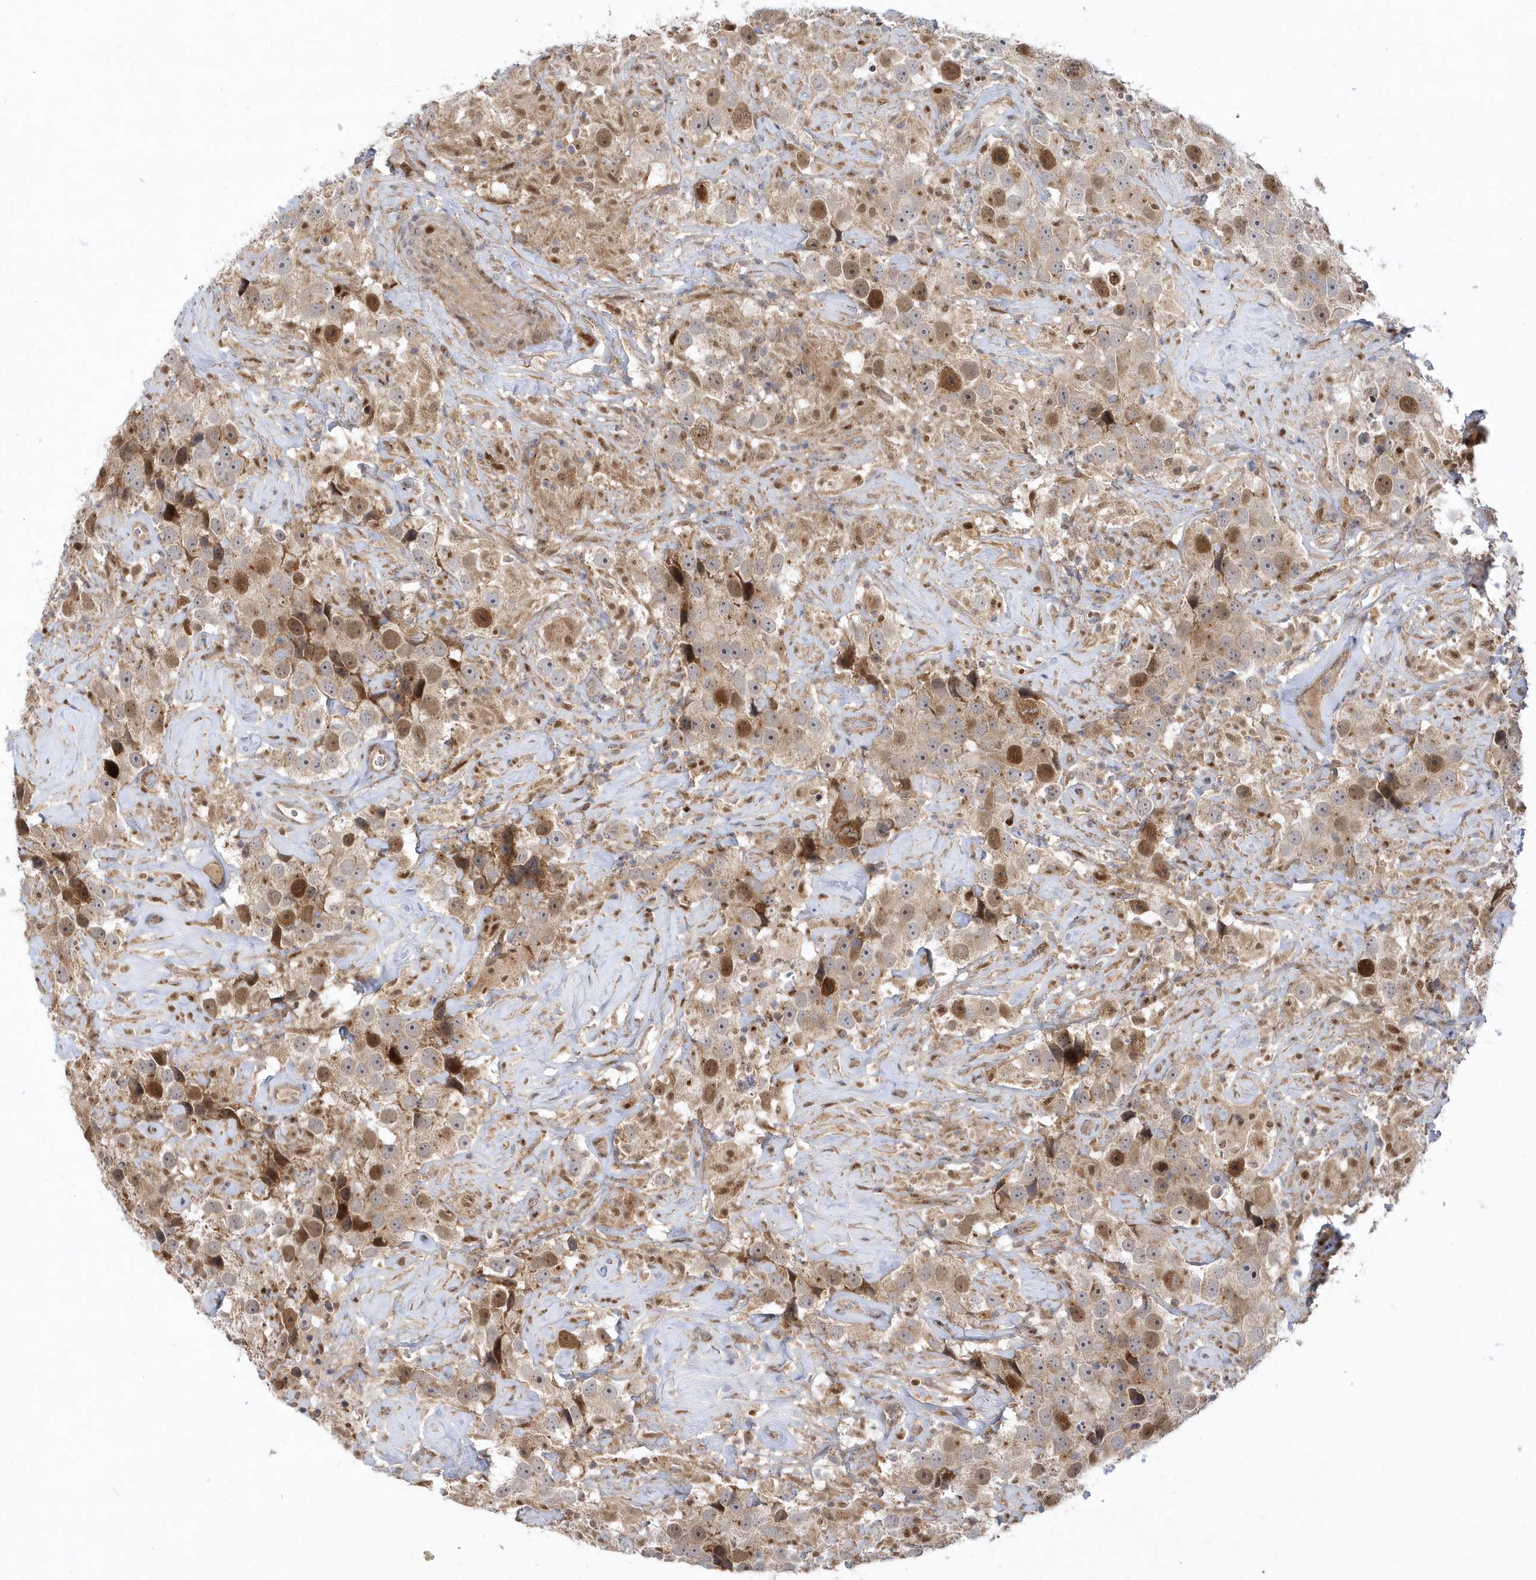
{"staining": {"intensity": "moderate", "quantity": ">75%", "location": "cytoplasmic/membranous,nuclear"}, "tissue": "testis cancer", "cell_type": "Tumor cells", "image_type": "cancer", "snomed": [{"axis": "morphology", "description": "Seminoma, NOS"}, {"axis": "topography", "description": "Testis"}], "caption": "Immunohistochemistry (IHC) (DAB (3,3'-diaminobenzidine)) staining of human testis cancer displays moderate cytoplasmic/membranous and nuclear protein staining in about >75% of tumor cells. (DAB (3,3'-diaminobenzidine) IHC, brown staining for protein, blue staining for nuclei).", "gene": "MXI1", "patient": {"sex": "male", "age": 49}}